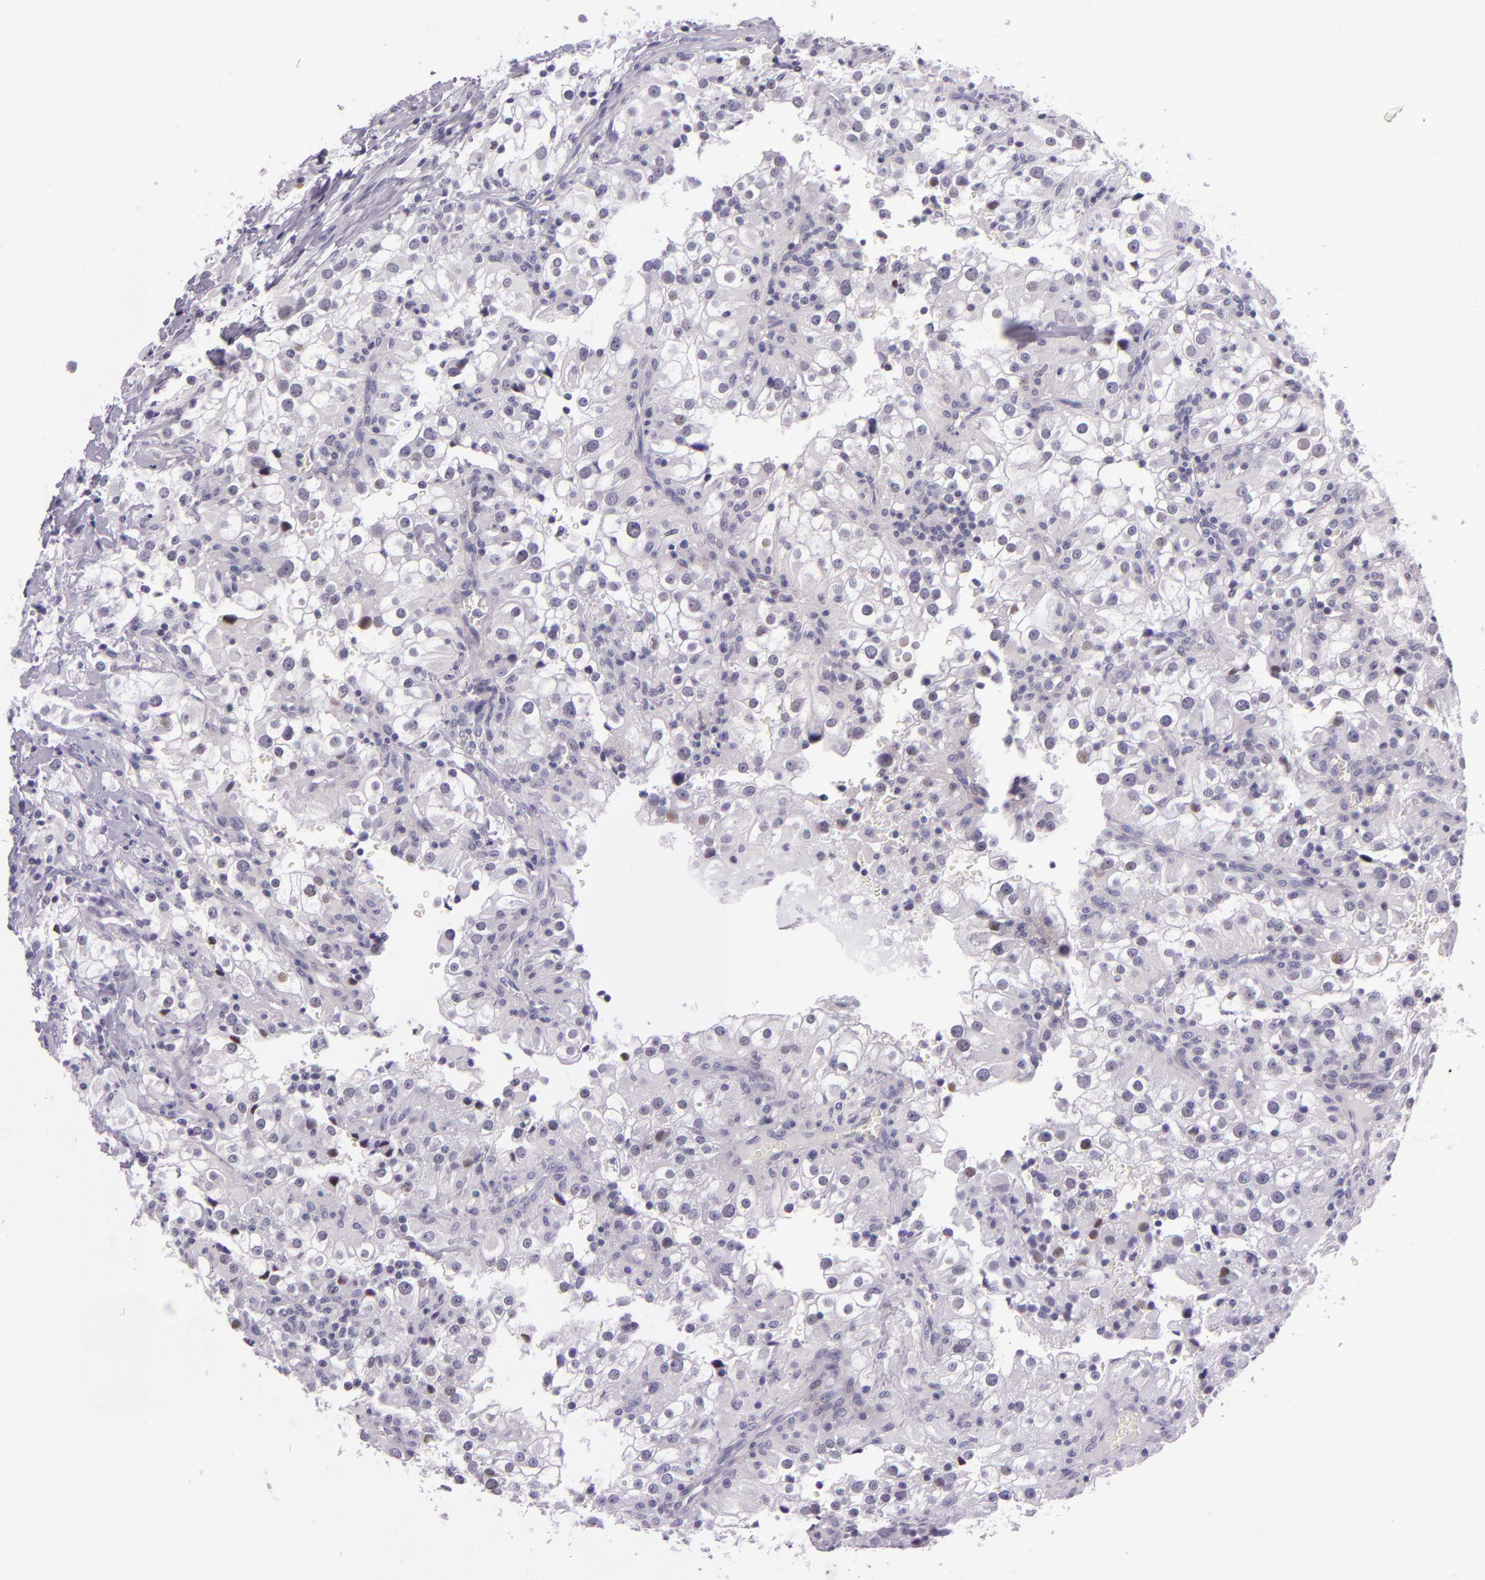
{"staining": {"intensity": "negative", "quantity": "none", "location": "none"}, "tissue": "renal cancer", "cell_type": "Tumor cells", "image_type": "cancer", "snomed": [{"axis": "morphology", "description": "Adenocarcinoma, NOS"}, {"axis": "topography", "description": "Kidney"}], "caption": "Immunohistochemical staining of human renal cancer exhibits no significant positivity in tumor cells.", "gene": "HSP90AA1", "patient": {"sex": "female", "age": 52}}